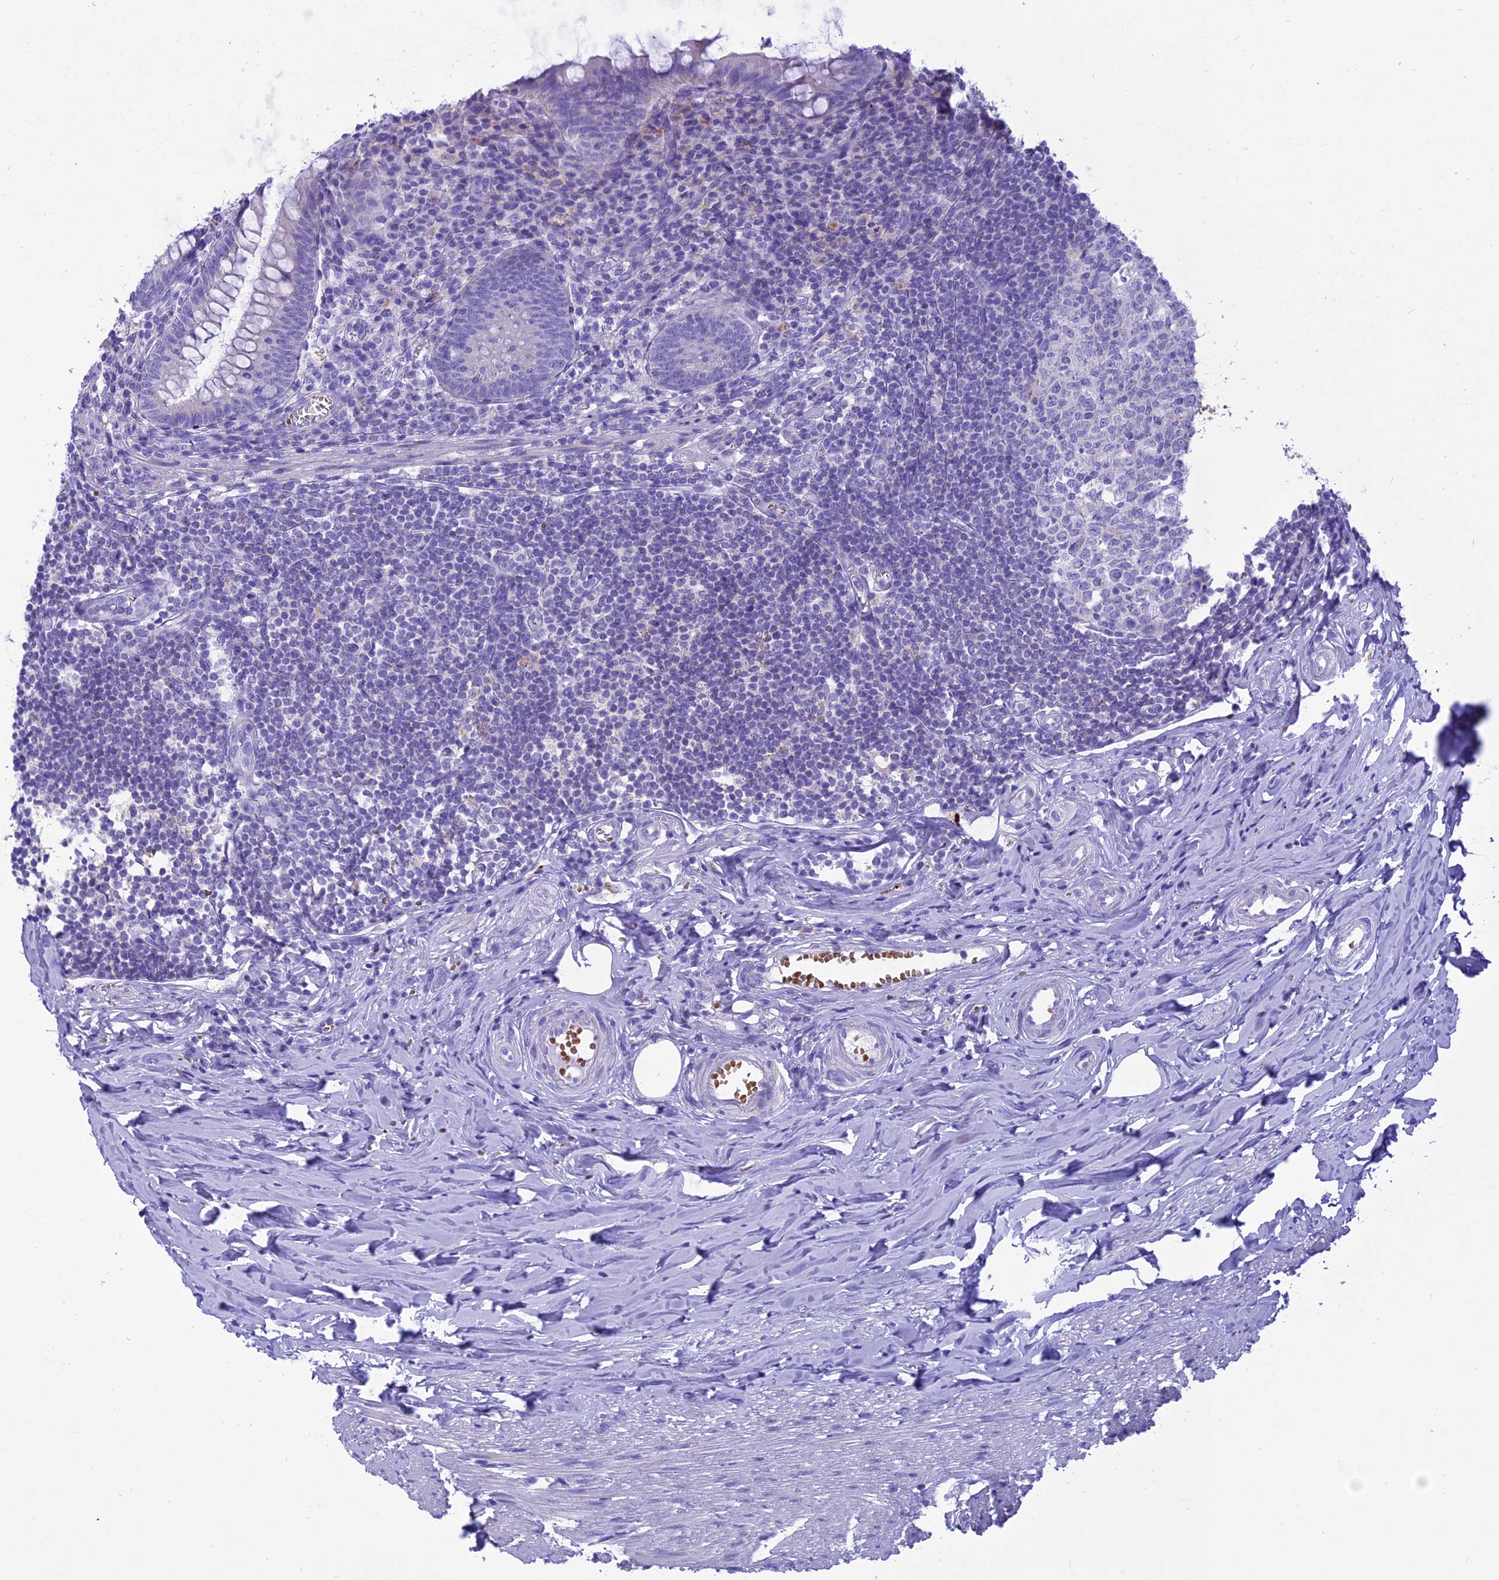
{"staining": {"intensity": "negative", "quantity": "none", "location": "none"}, "tissue": "appendix", "cell_type": "Glandular cells", "image_type": "normal", "snomed": [{"axis": "morphology", "description": "Normal tissue, NOS"}, {"axis": "topography", "description": "Appendix"}], "caption": "An immunohistochemistry (IHC) micrograph of normal appendix is shown. There is no staining in glandular cells of appendix. (Stains: DAB (3,3'-diaminobenzidine) immunohistochemistry (IHC) with hematoxylin counter stain, Microscopy: brightfield microscopy at high magnification).", "gene": "GLYATL1B", "patient": {"sex": "female", "age": 51}}